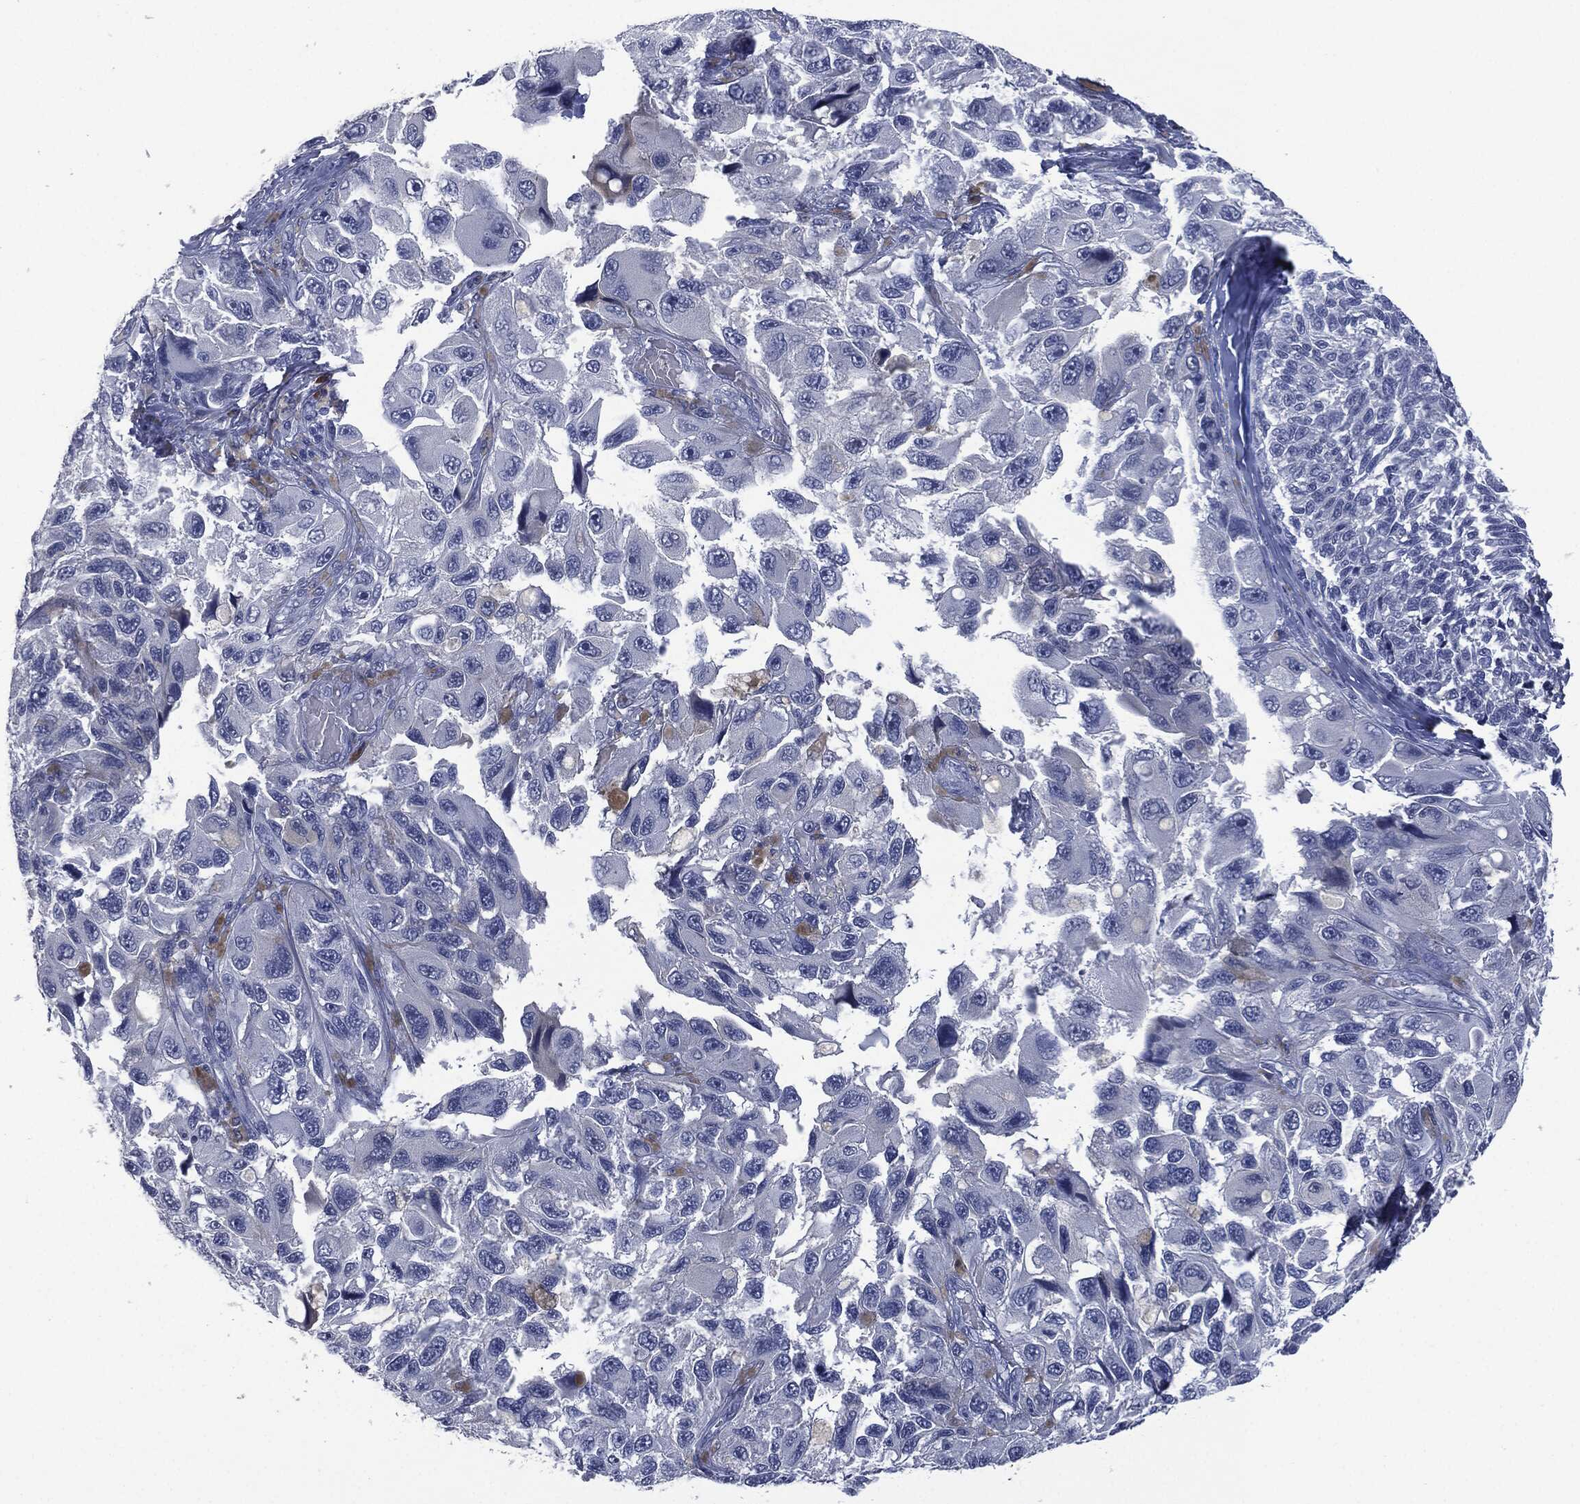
{"staining": {"intensity": "negative", "quantity": "none", "location": "none"}, "tissue": "melanoma", "cell_type": "Tumor cells", "image_type": "cancer", "snomed": [{"axis": "morphology", "description": "Malignant melanoma, NOS"}, {"axis": "topography", "description": "Skin"}], "caption": "Immunohistochemistry histopathology image of neoplastic tissue: malignant melanoma stained with DAB (3,3'-diaminobenzidine) displays no significant protein expression in tumor cells.", "gene": "SIGLEC7", "patient": {"sex": "female", "age": 73}}